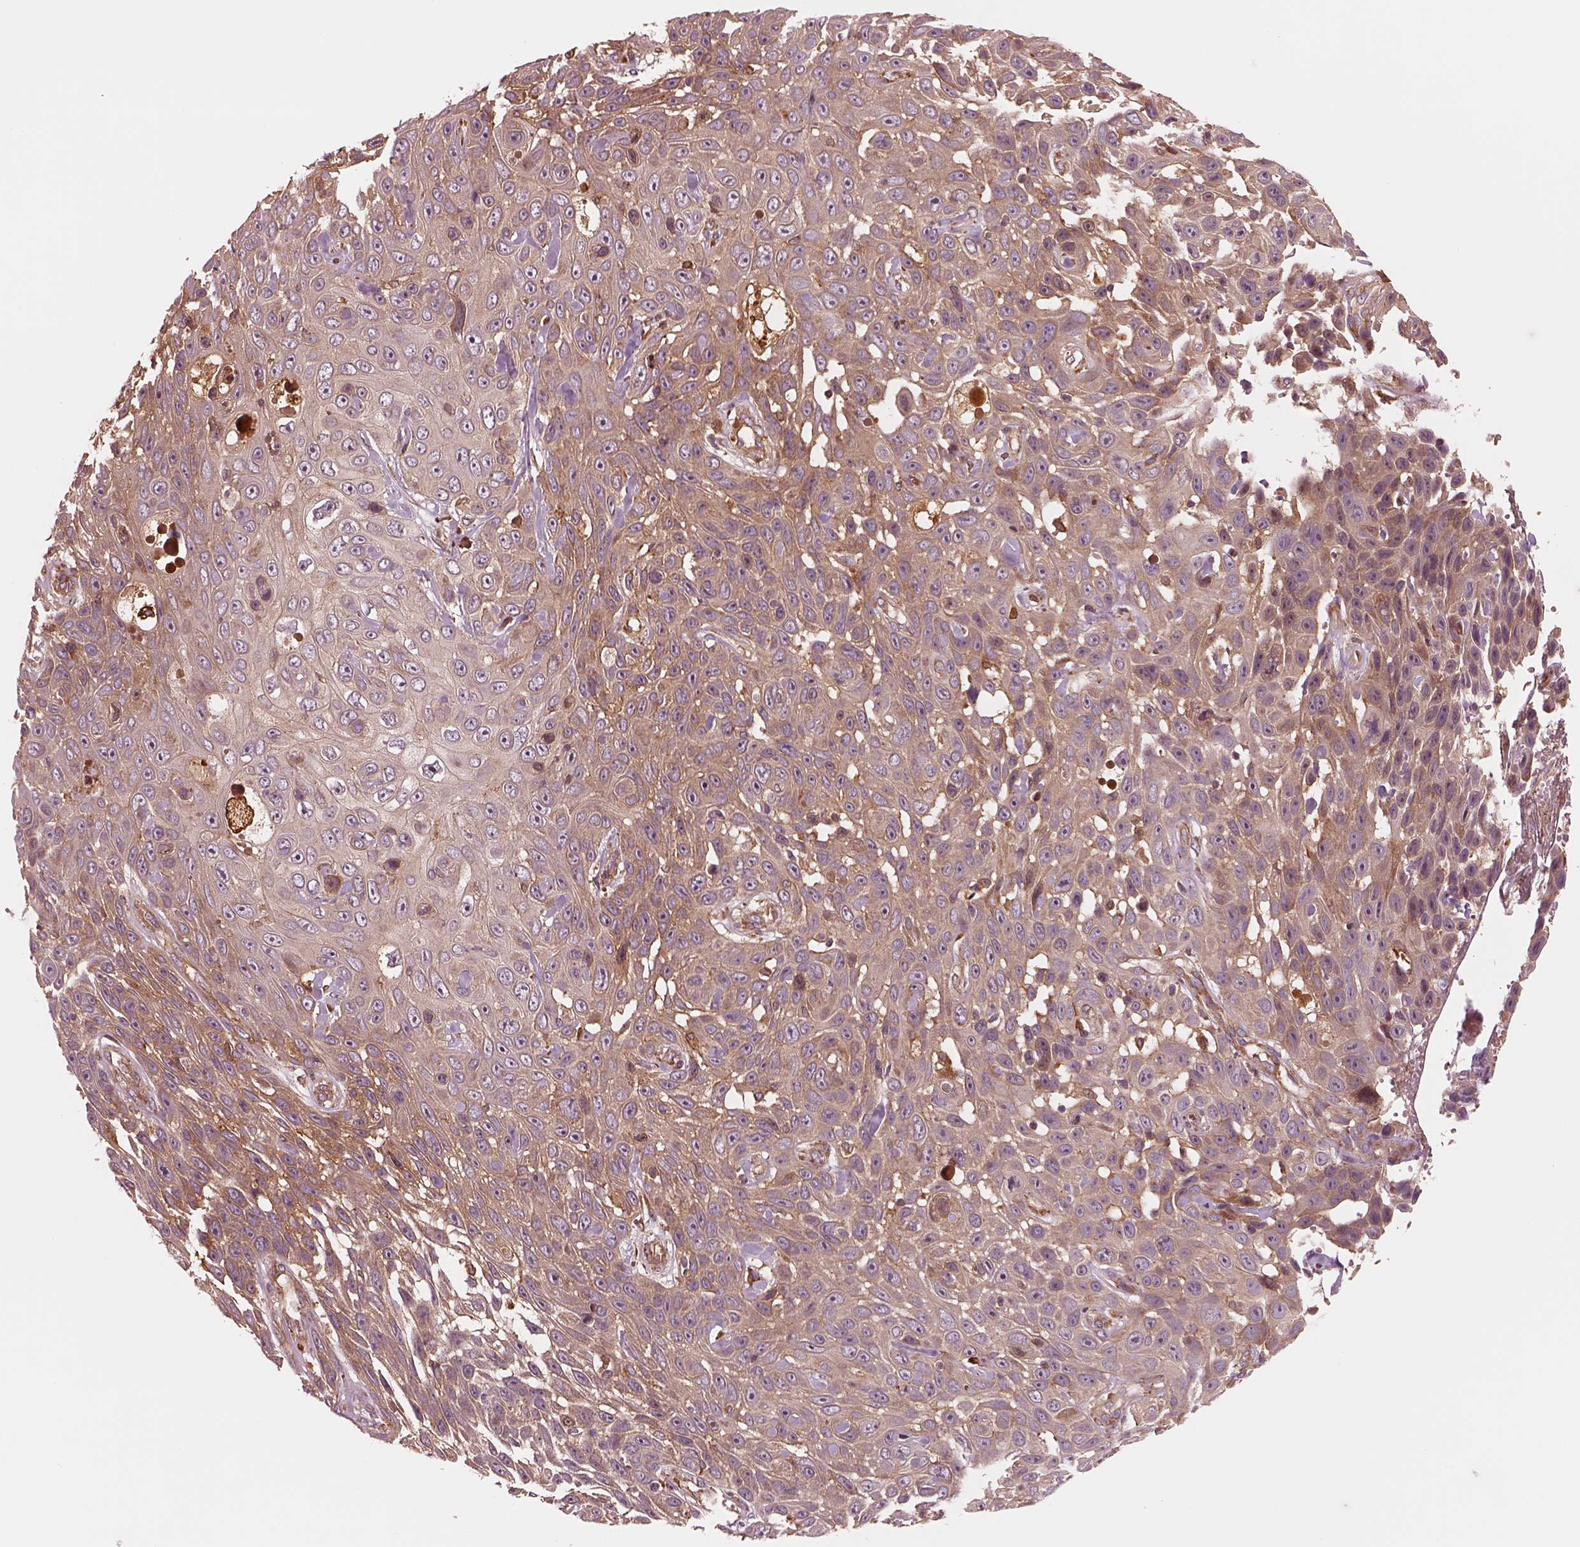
{"staining": {"intensity": "moderate", "quantity": "<25%", "location": "cytoplasmic/membranous"}, "tissue": "skin cancer", "cell_type": "Tumor cells", "image_type": "cancer", "snomed": [{"axis": "morphology", "description": "Squamous cell carcinoma, NOS"}, {"axis": "topography", "description": "Skin"}], "caption": "Skin cancer (squamous cell carcinoma) was stained to show a protein in brown. There is low levels of moderate cytoplasmic/membranous positivity in approximately <25% of tumor cells.", "gene": "ASCC2", "patient": {"sex": "male", "age": 82}}